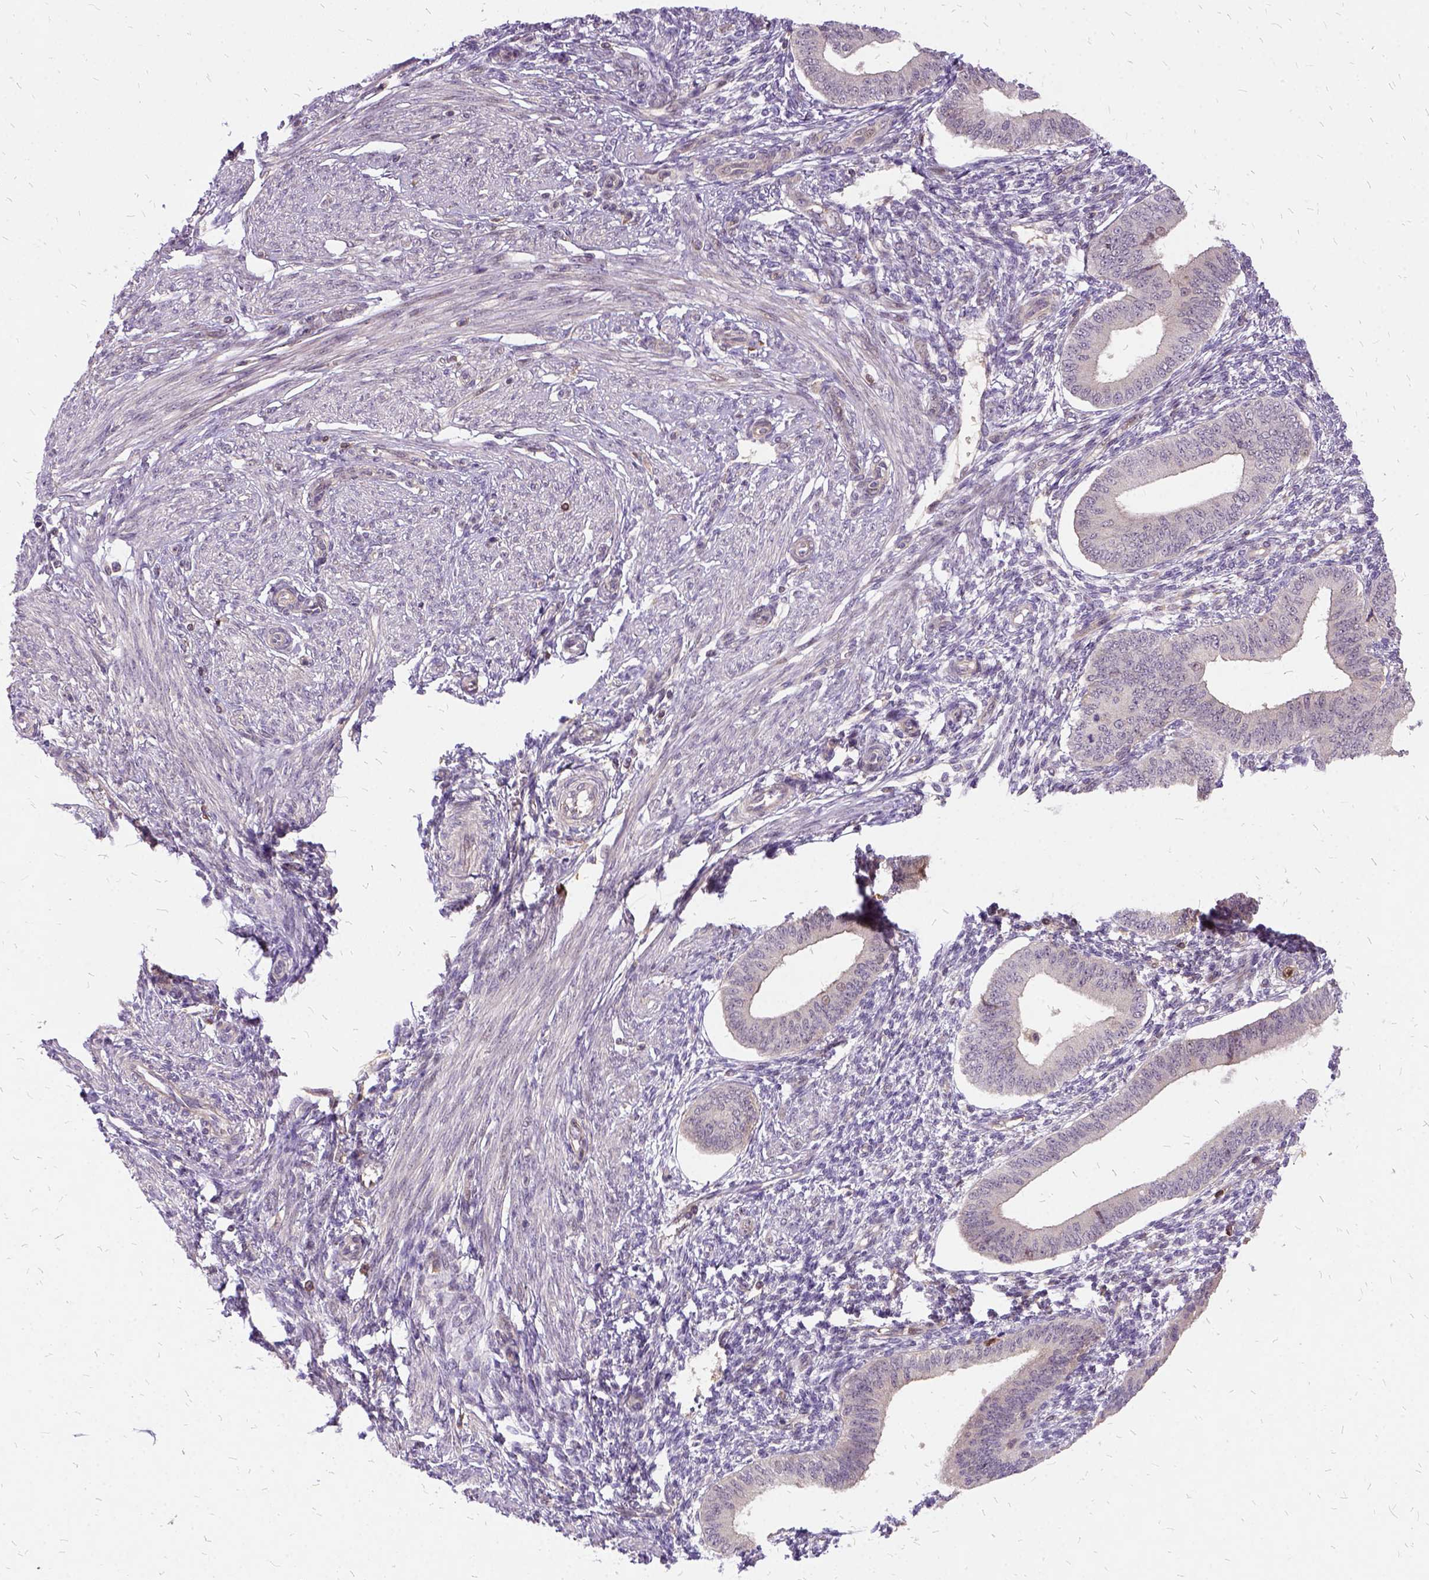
{"staining": {"intensity": "negative", "quantity": "none", "location": "none"}, "tissue": "endometrium", "cell_type": "Cells in endometrial stroma", "image_type": "normal", "snomed": [{"axis": "morphology", "description": "Normal tissue, NOS"}, {"axis": "topography", "description": "Endometrium"}], "caption": "Cells in endometrial stroma show no significant expression in benign endometrium. Brightfield microscopy of immunohistochemistry (IHC) stained with DAB (brown) and hematoxylin (blue), captured at high magnification.", "gene": "ILRUN", "patient": {"sex": "female", "age": 42}}